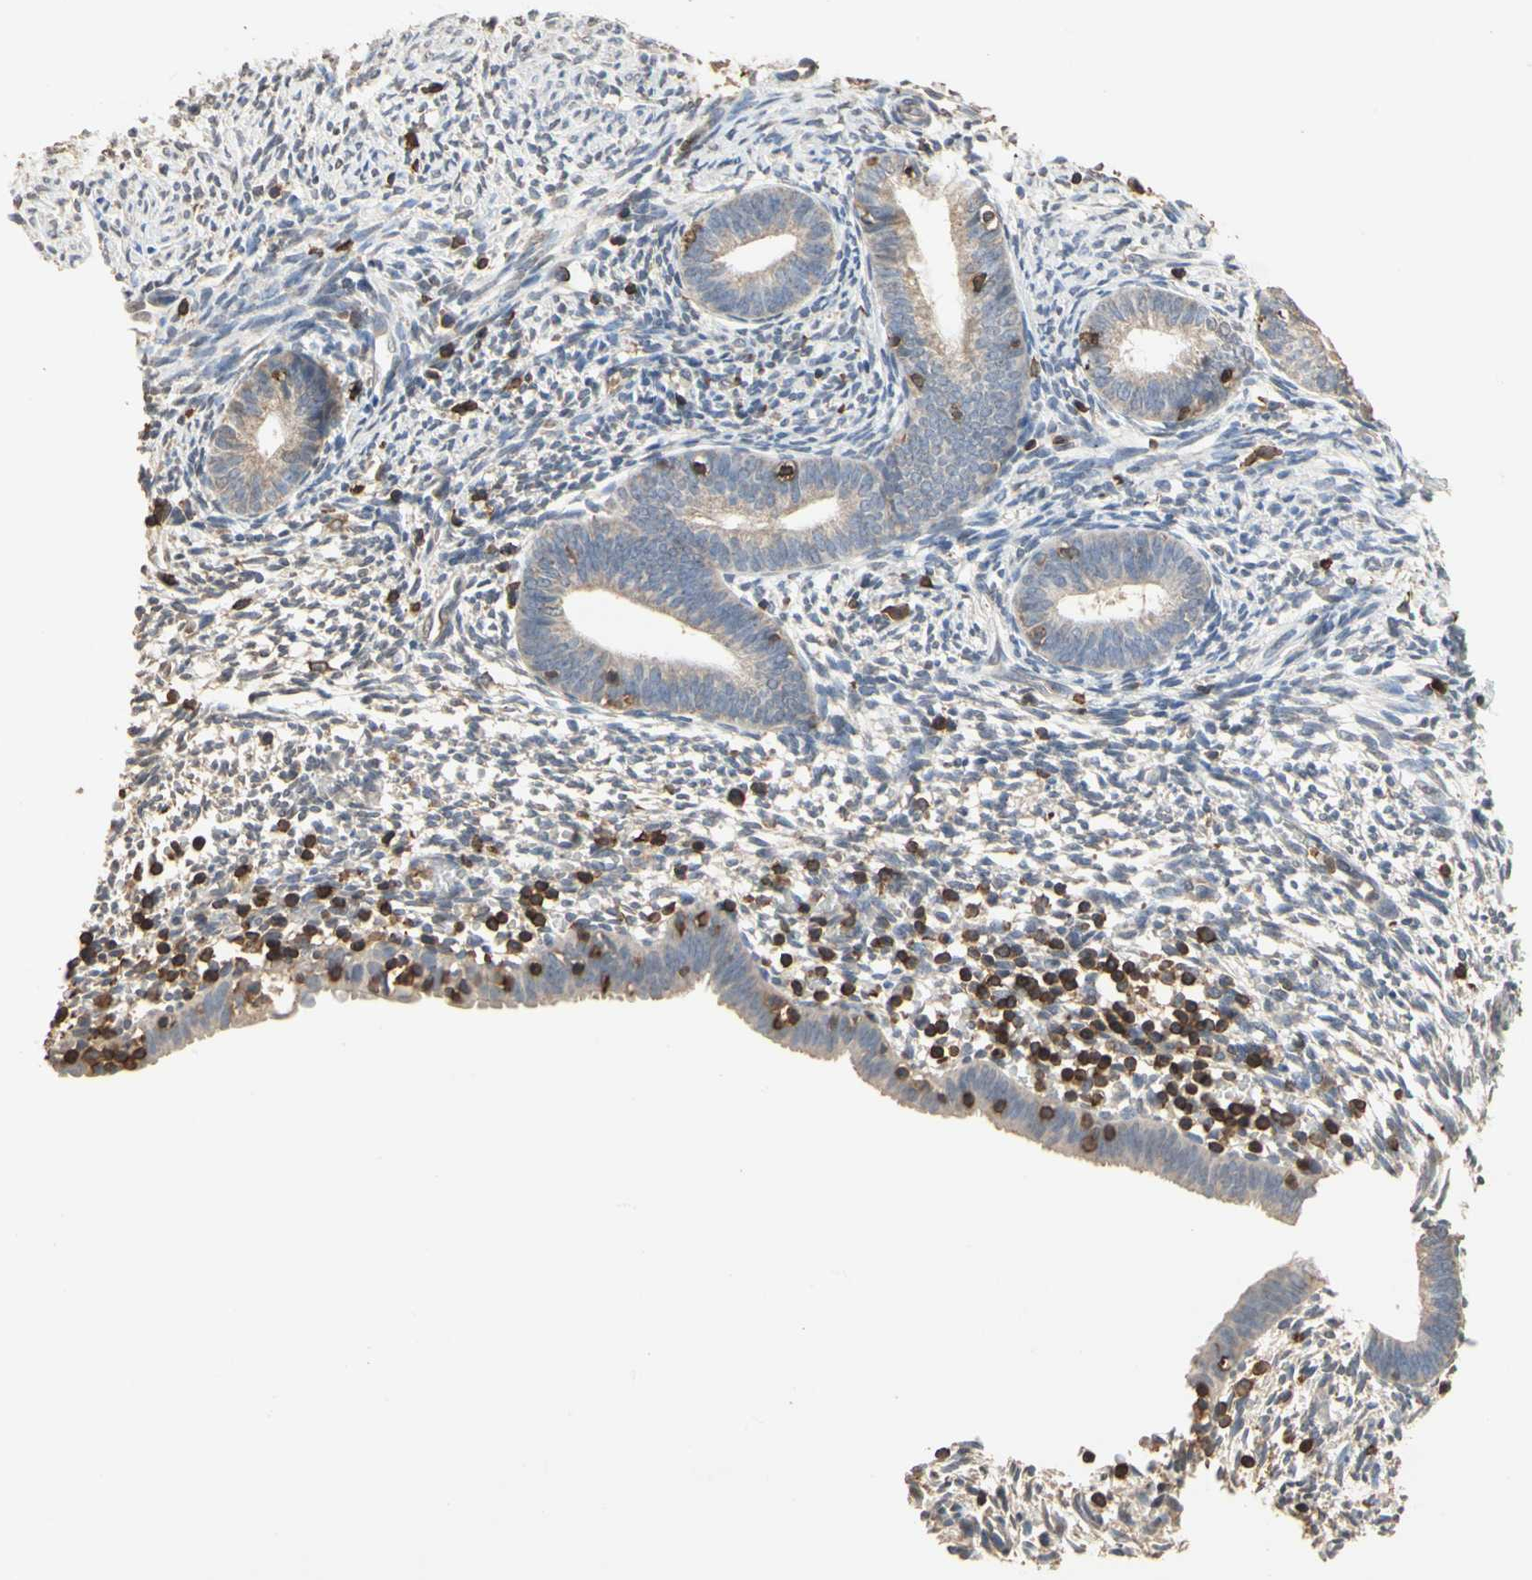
{"staining": {"intensity": "negative", "quantity": "none", "location": "none"}, "tissue": "endometrium", "cell_type": "Cells in endometrial stroma", "image_type": "normal", "snomed": [{"axis": "morphology", "description": "Normal tissue, NOS"}, {"axis": "morphology", "description": "Atrophy, NOS"}, {"axis": "topography", "description": "Uterus"}, {"axis": "topography", "description": "Endometrium"}], "caption": "This photomicrograph is of unremarkable endometrium stained with IHC to label a protein in brown with the nuclei are counter-stained blue. There is no expression in cells in endometrial stroma.", "gene": "MAP3K10", "patient": {"sex": "female", "age": 68}}